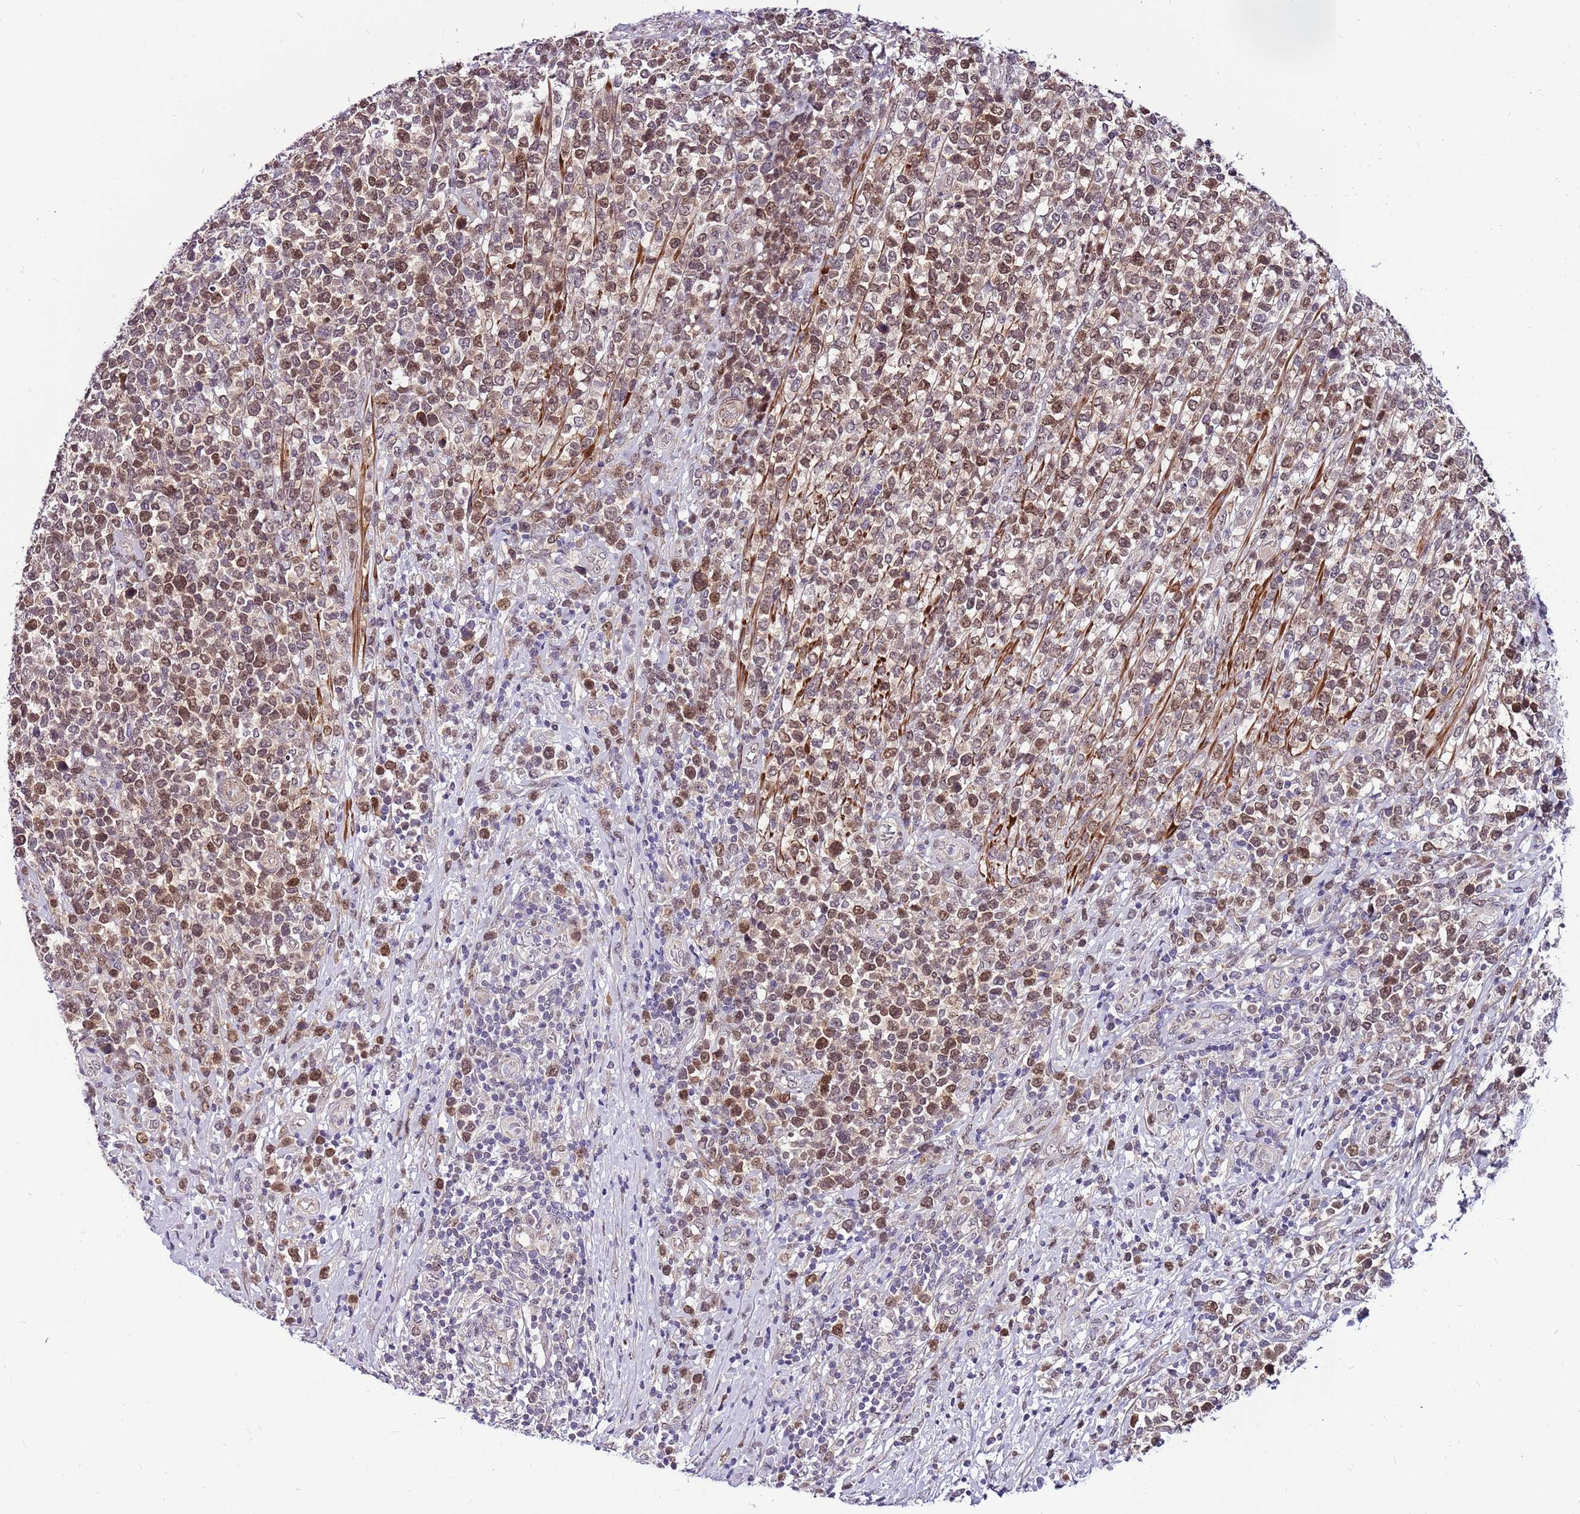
{"staining": {"intensity": "moderate", "quantity": ">75%", "location": "nuclear"}, "tissue": "lymphoma", "cell_type": "Tumor cells", "image_type": "cancer", "snomed": [{"axis": "morphology", "description": "Malignant lymphoma, non-Hodgkin's type, High grade"}, {"axis": "topography", "description": "Soft tissue"}], "caption": "About >75% of tumor cells in human lymphoma exhibit moderate nuclear protein staining as visualized by brown immunohistochemical staining.", "gene": "POLE3", "patient": {"sex": "female", "age": 56}}